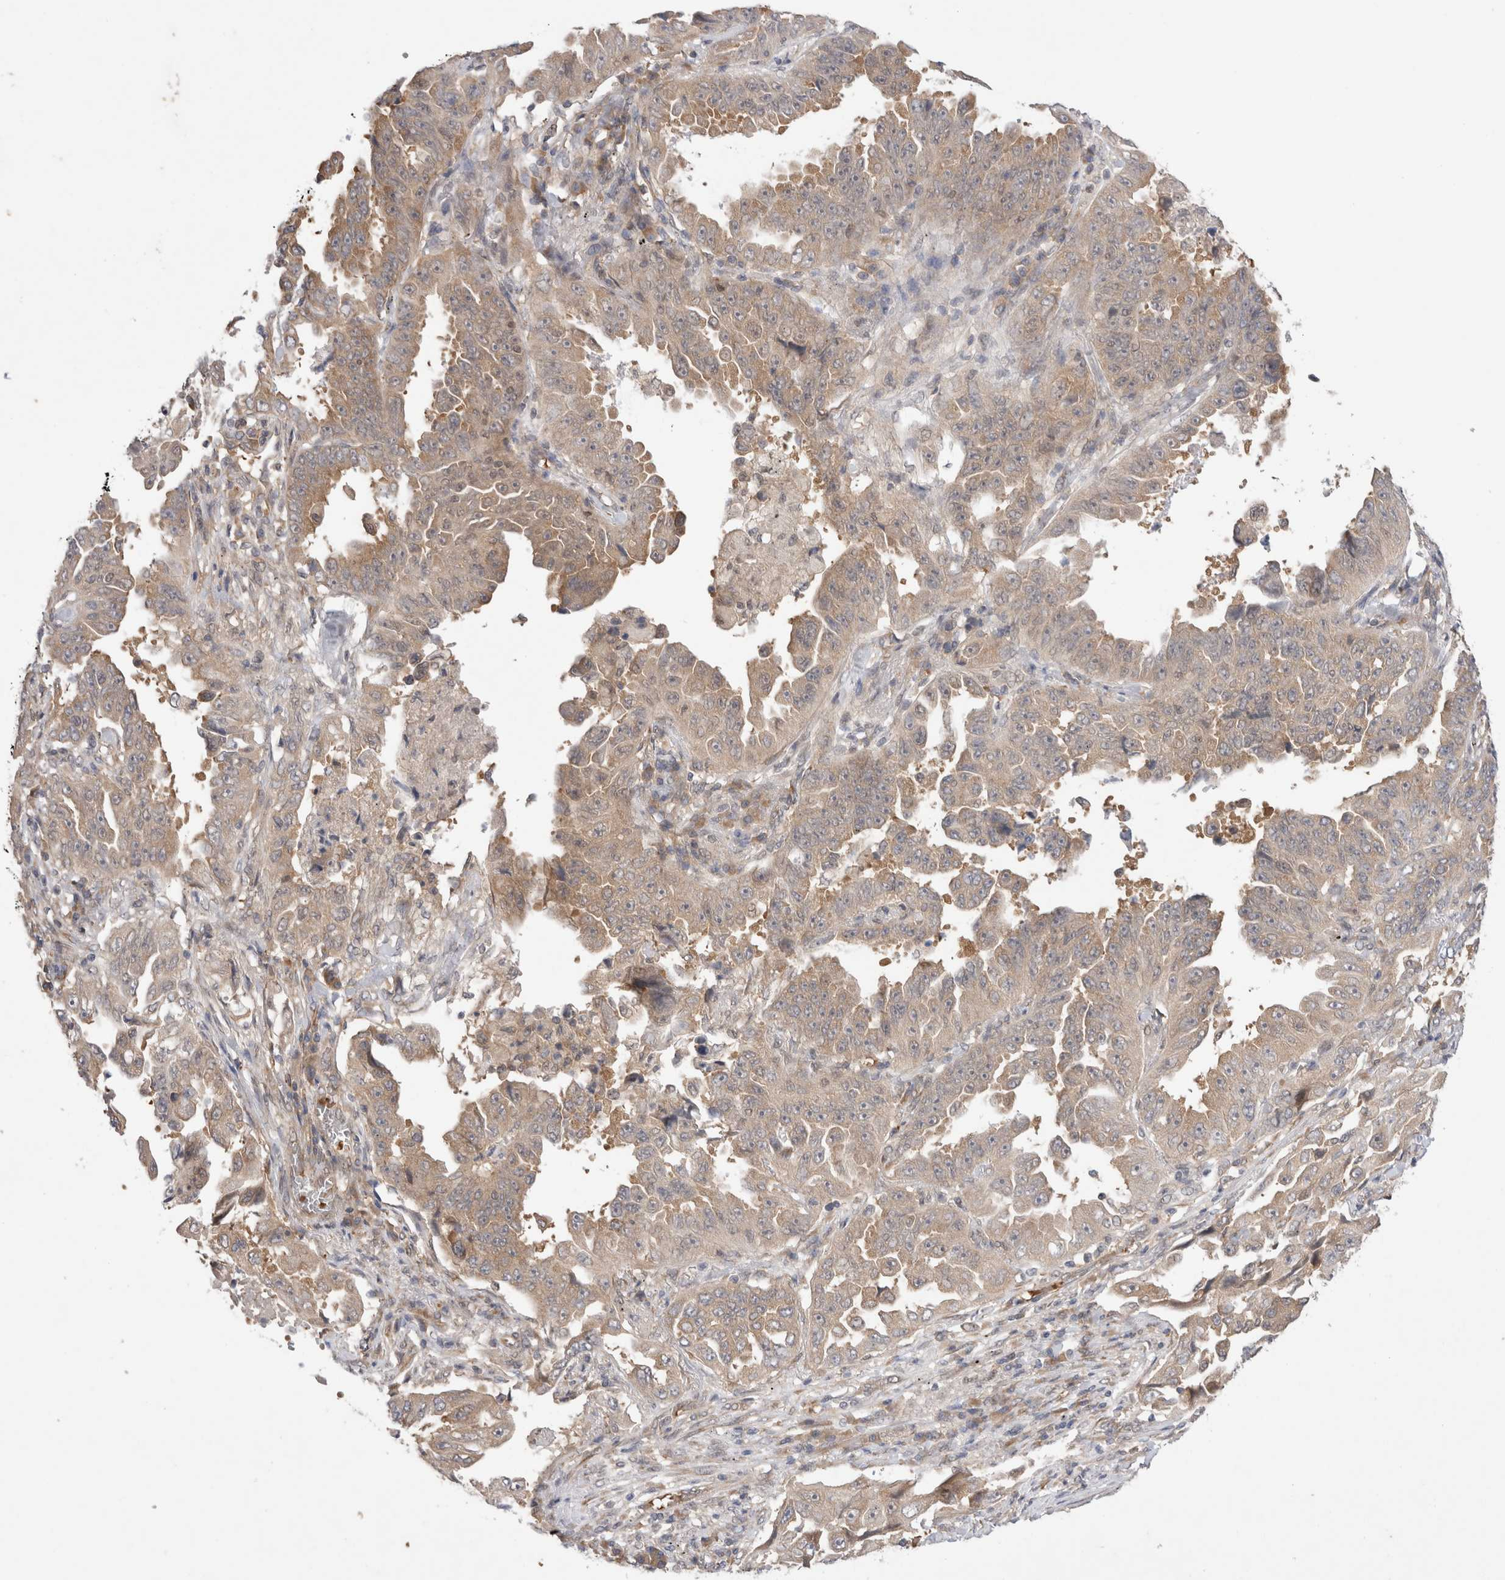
{"staining": {"intensity": "weak", "quantity": ">75%", "location": "cytoplasmic/membranous"}, "tissue": "lung cancer", "cell_type": "Tumor cells", "image_type": "cancer", "snomed": [{"axis": "morphology", "description": "Adenocarcinoma, NOS"}, {"axis": "topography", "description": "Lung"}], "caption": "Human lung cancer (adenocarcinoma) stained with a brown dye demonstrates weak cytoplasmic/membranous positive expression in about >75% of tumor cells.", "gene": "EIF3E", "patient": {"sex": "female", "age": 51}}